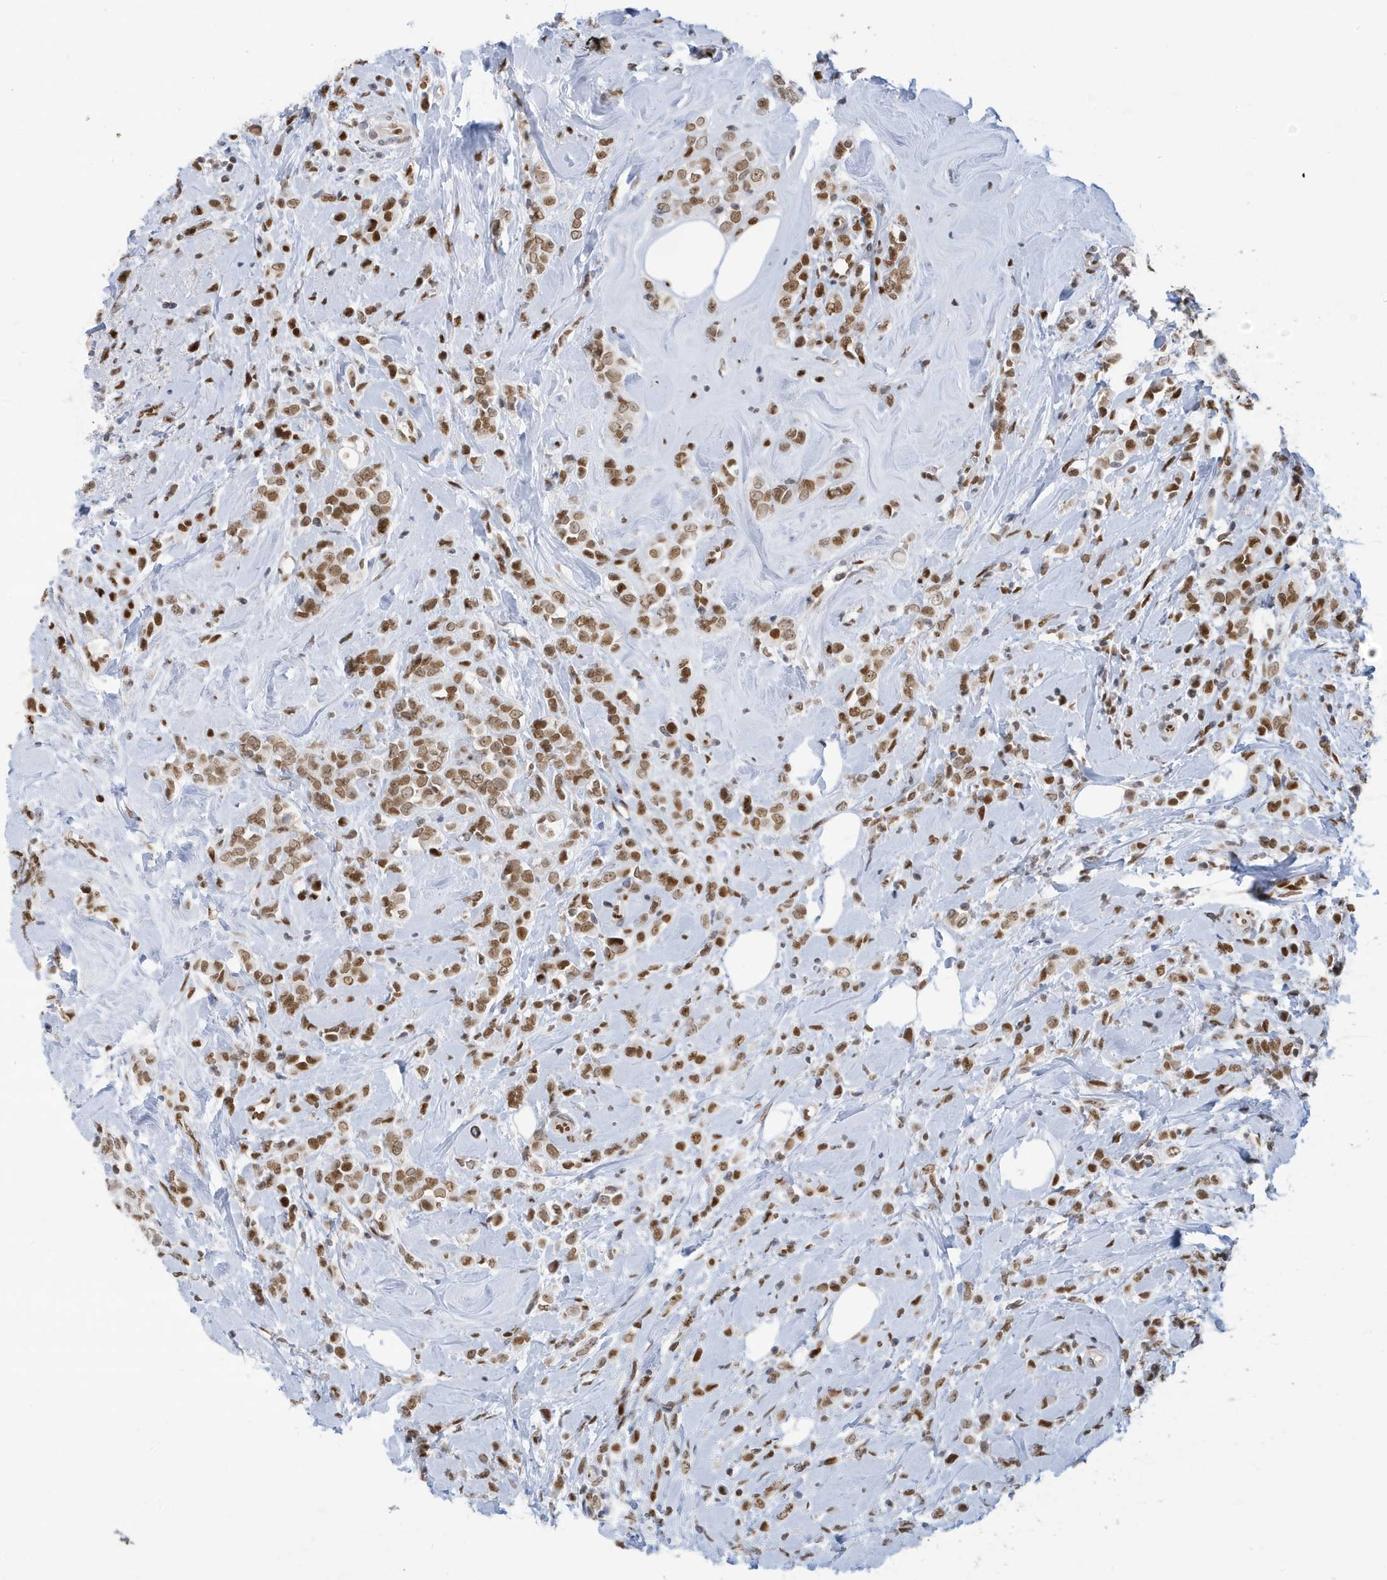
{"staining": {"intensity": "moderate", "quantity": ">75%", "location": "nuclear"}, "tissue": "breast cancer", "cell_type": "Tumor cells", "image_type": "cancer", "snomed": [{"axis": "morphology", "description": "Lobular carcinoma"}, {"axis": "topography", "description": "Breast"}], "caption": "Immunohistochemical staining of human breast cancer (lobular carcinoma) demonstrates medium levels of moderate nuclear protein staining in about >75% of tumor cells. (IHC, brightfield microscopy, high magnification).", "gene": "PCYT1A", "patient": {"sex": "female", "age": 47}}